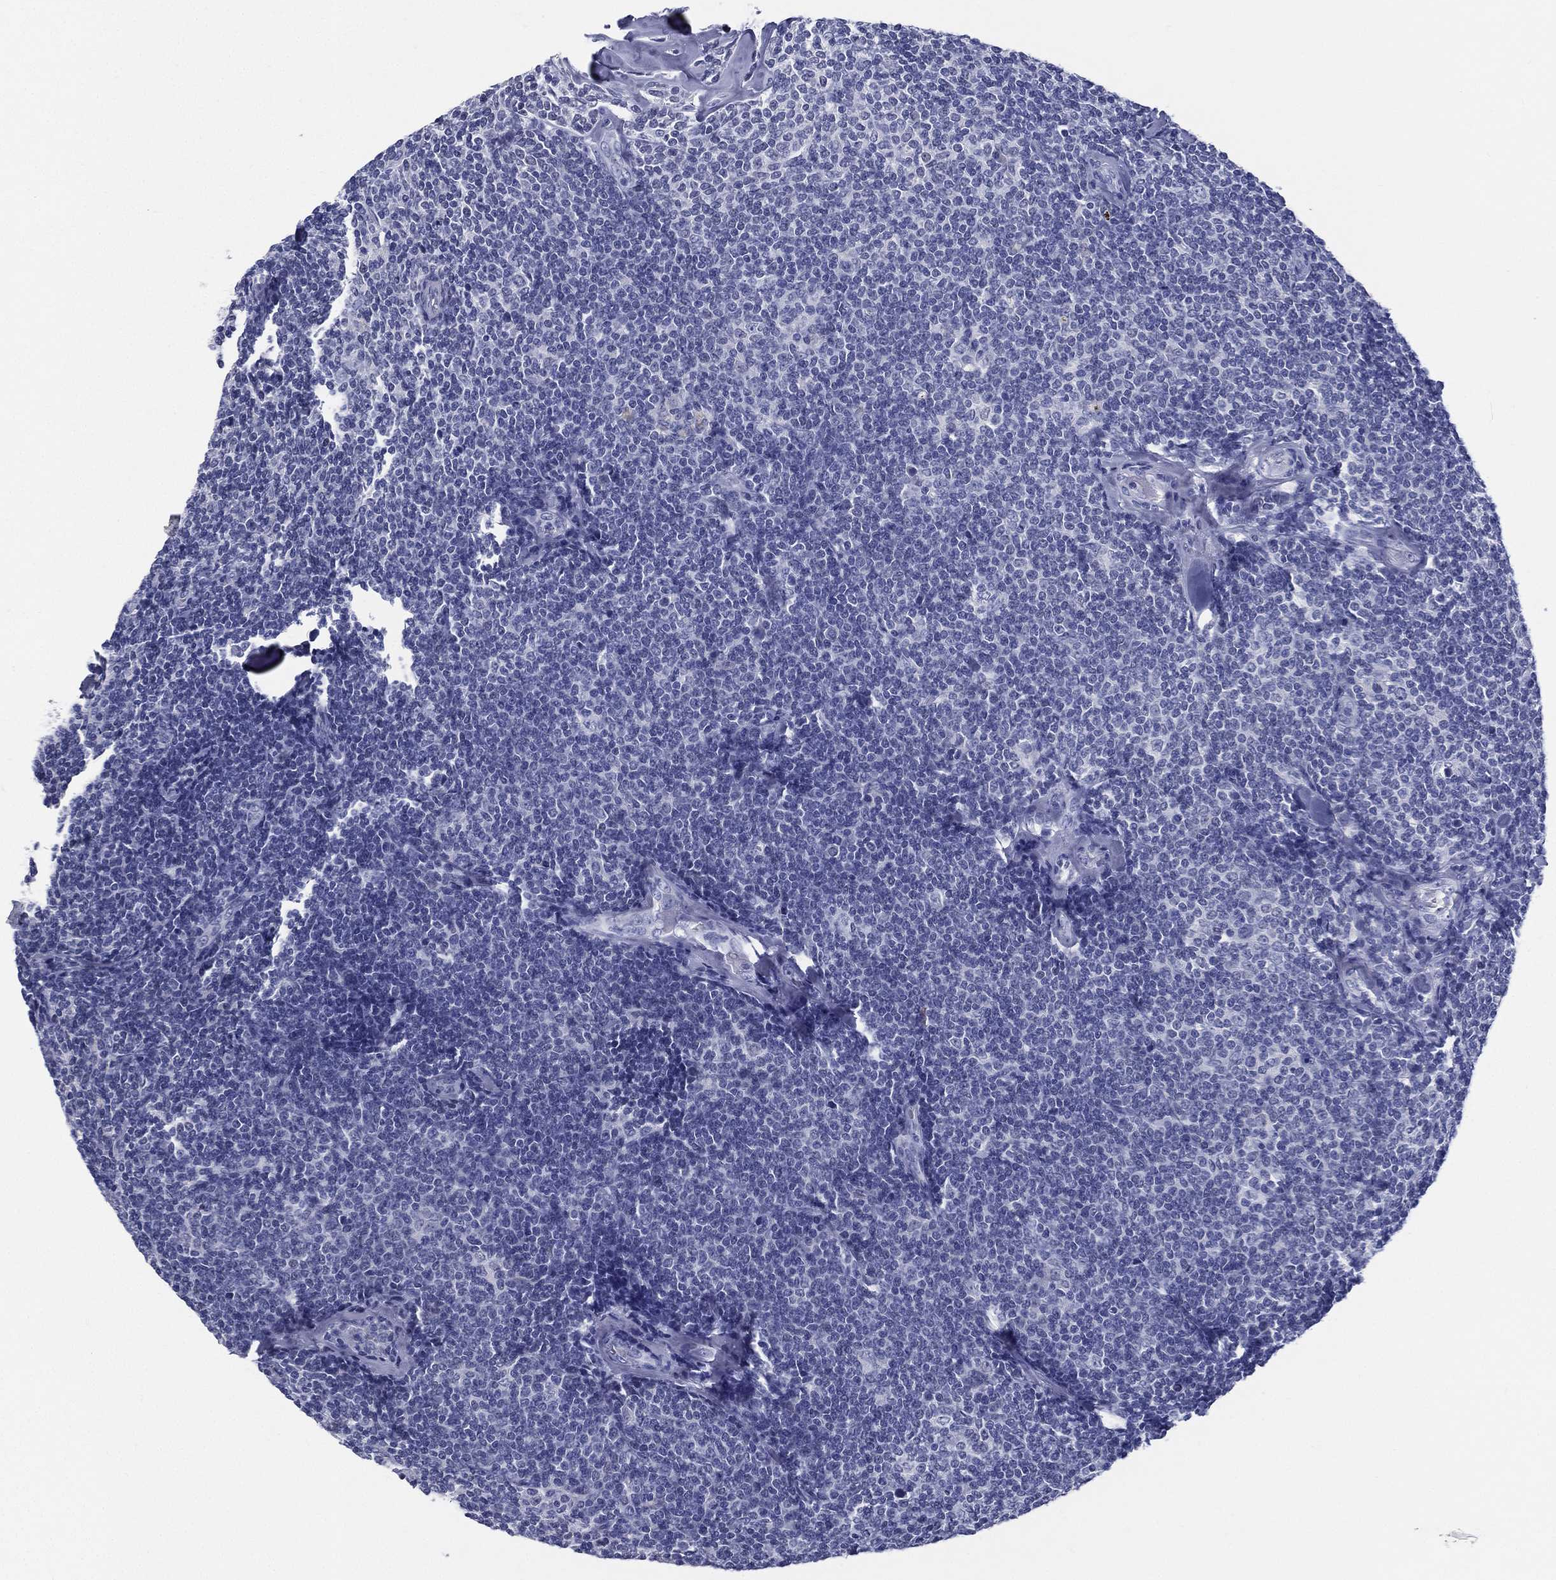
{"staining": {"intensity": "negative", "quantity": "none", "location": "none"}, "tissue": "lymphoma", "cell_type": "Tumor cells", "image_type": "cancer", "snomed": [{"axis": "morphology", "description": "Malignant lymphoma, non-Hodgkin's type, Low grade"}, {"axis": "topography", "description": "Lymph node"}], "caption": "DAB immunohistochemical staining of human lymphoma displays no significant expression in tumor cells.", "gene": "RSPH4A", "patient": {"sex": "female", "age": 56}}